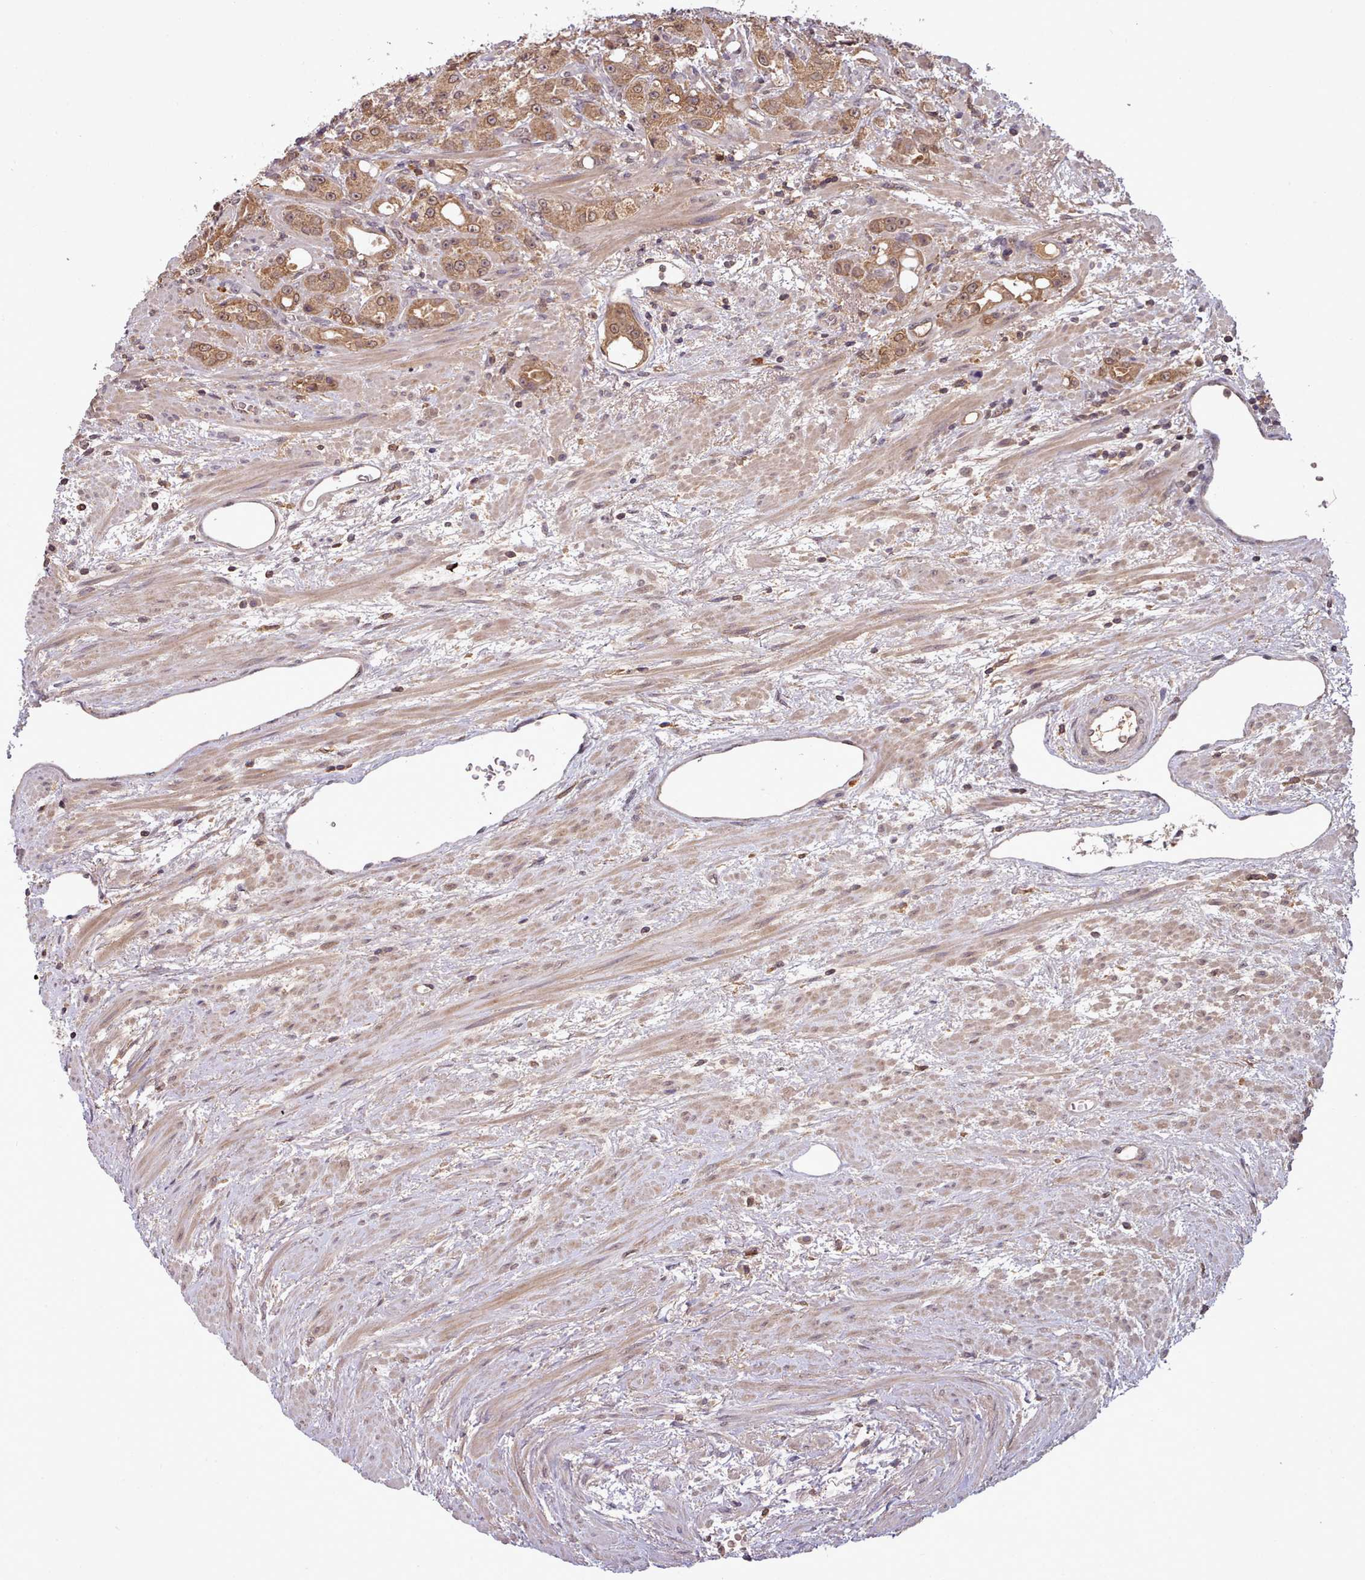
{"staining": {"intensity": "moderate", "quantity": ">75%", "location": "cytoplasmic/membranous"}, "tissue": "prostate cancer", "cell_type": "Tumor cells", "image_type": "cancer", "snomed": [{"axis": "morphology", "description": "Adenocarcinoma, High grade"}, {"axis": "topography", "description": "Prostate"}], "caption": "Immunohistochemistry (IHC) staining of prostate adenocarcinoma (high-grade), which shows medium levels of moderate cytoplasmic/membranous positivity in approximately >75% of tumor cells indicating moderate cytoplasmic/membranous protein staining. The staining was performed using DAB (brown) for protein detection and nuclei were counterstained in hematoxylin (blue).", "gene": "PIP4P1", "patient": {"sex": "male", "age": 69}}